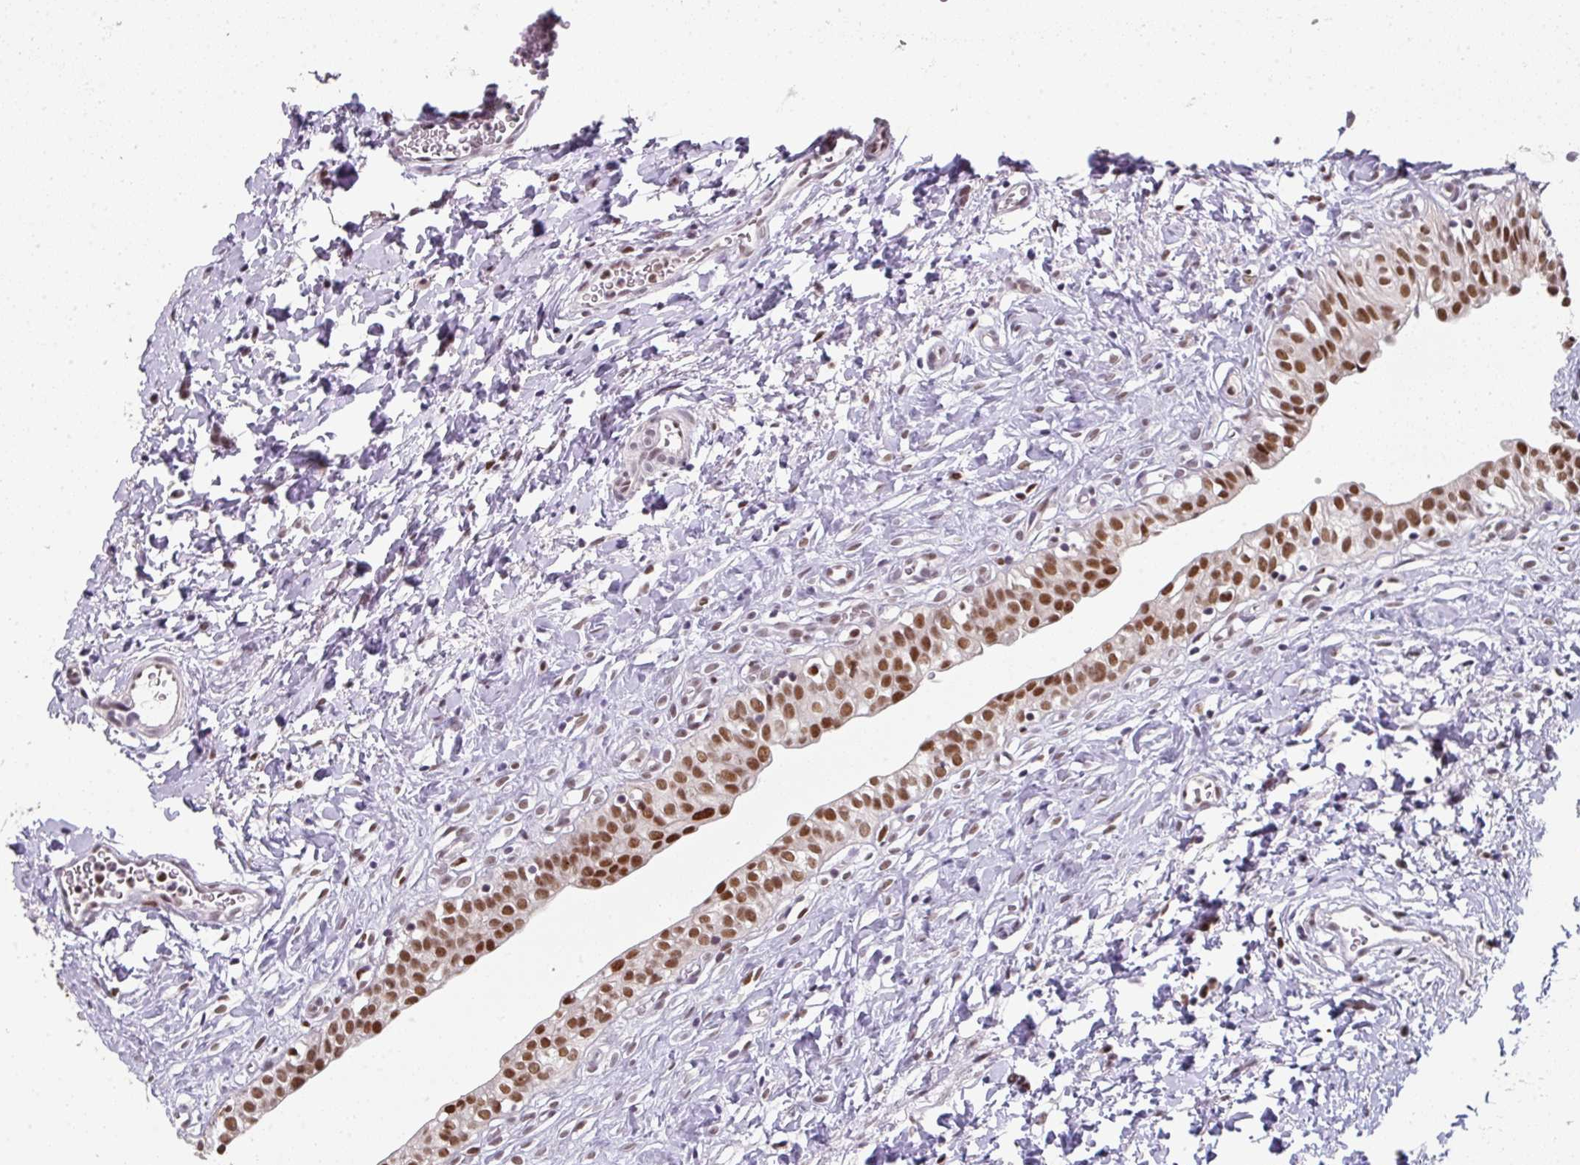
{"staining": {"intensity": "moderate", "quantity": ">75%", "location": "nuclear"}, "tissue": "urinary bladder", "cell_type": "Urothelial cells", "image_type": "normal", "snomed": [{"axis": "morphology", "description": "Normal tissue, NOS"}, {"axis": "topography", "description": "Urinary bladder"}], "caption": "Immunohistochemical staining of normal human urinary bladder exhibits medium levels of moderate nuclear staining in approximately >75% of urothelial cells.", "gene": "ENSG00000283782", "patient": {"sex": "male", "age": 51}}